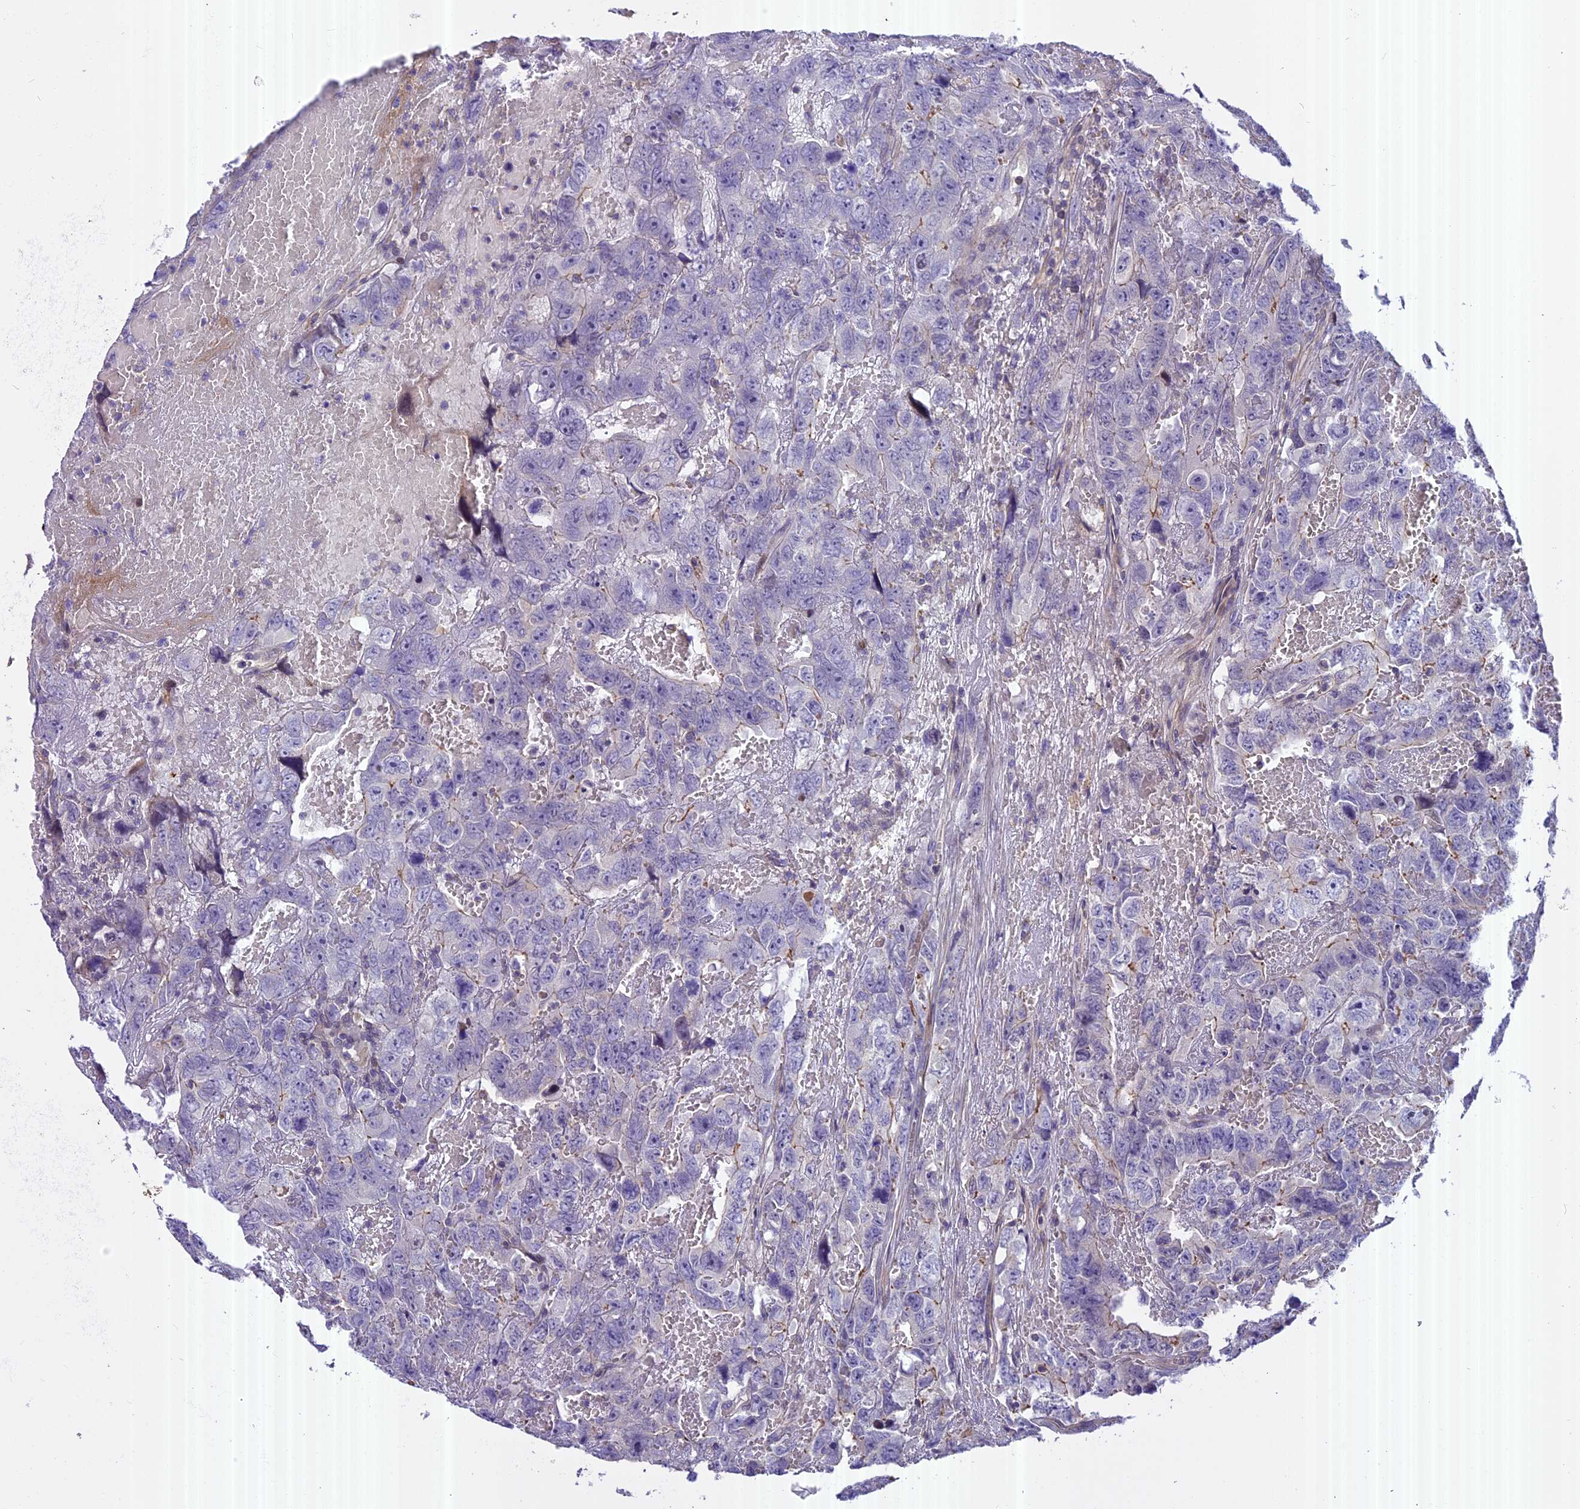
{"staining": {"intensity": "negative", "quantity": "none", "location": "none"}, "tissue": "testis cancer", "cell_type": "Tumor cells", "image_type": "cancer", "snomed": [{"axis": "morphology", "description": "Carcinoma, Embryonal, NOS"}, {"axis": "topography", "description": "Testis"}], "caption": "Embryonal carcinoma (testis) stained for a protein using immunohistochemistry exhibits no expression tumor cells.", "gene": "FAM98C", "patient": {"sex": "male", "age": 45}}